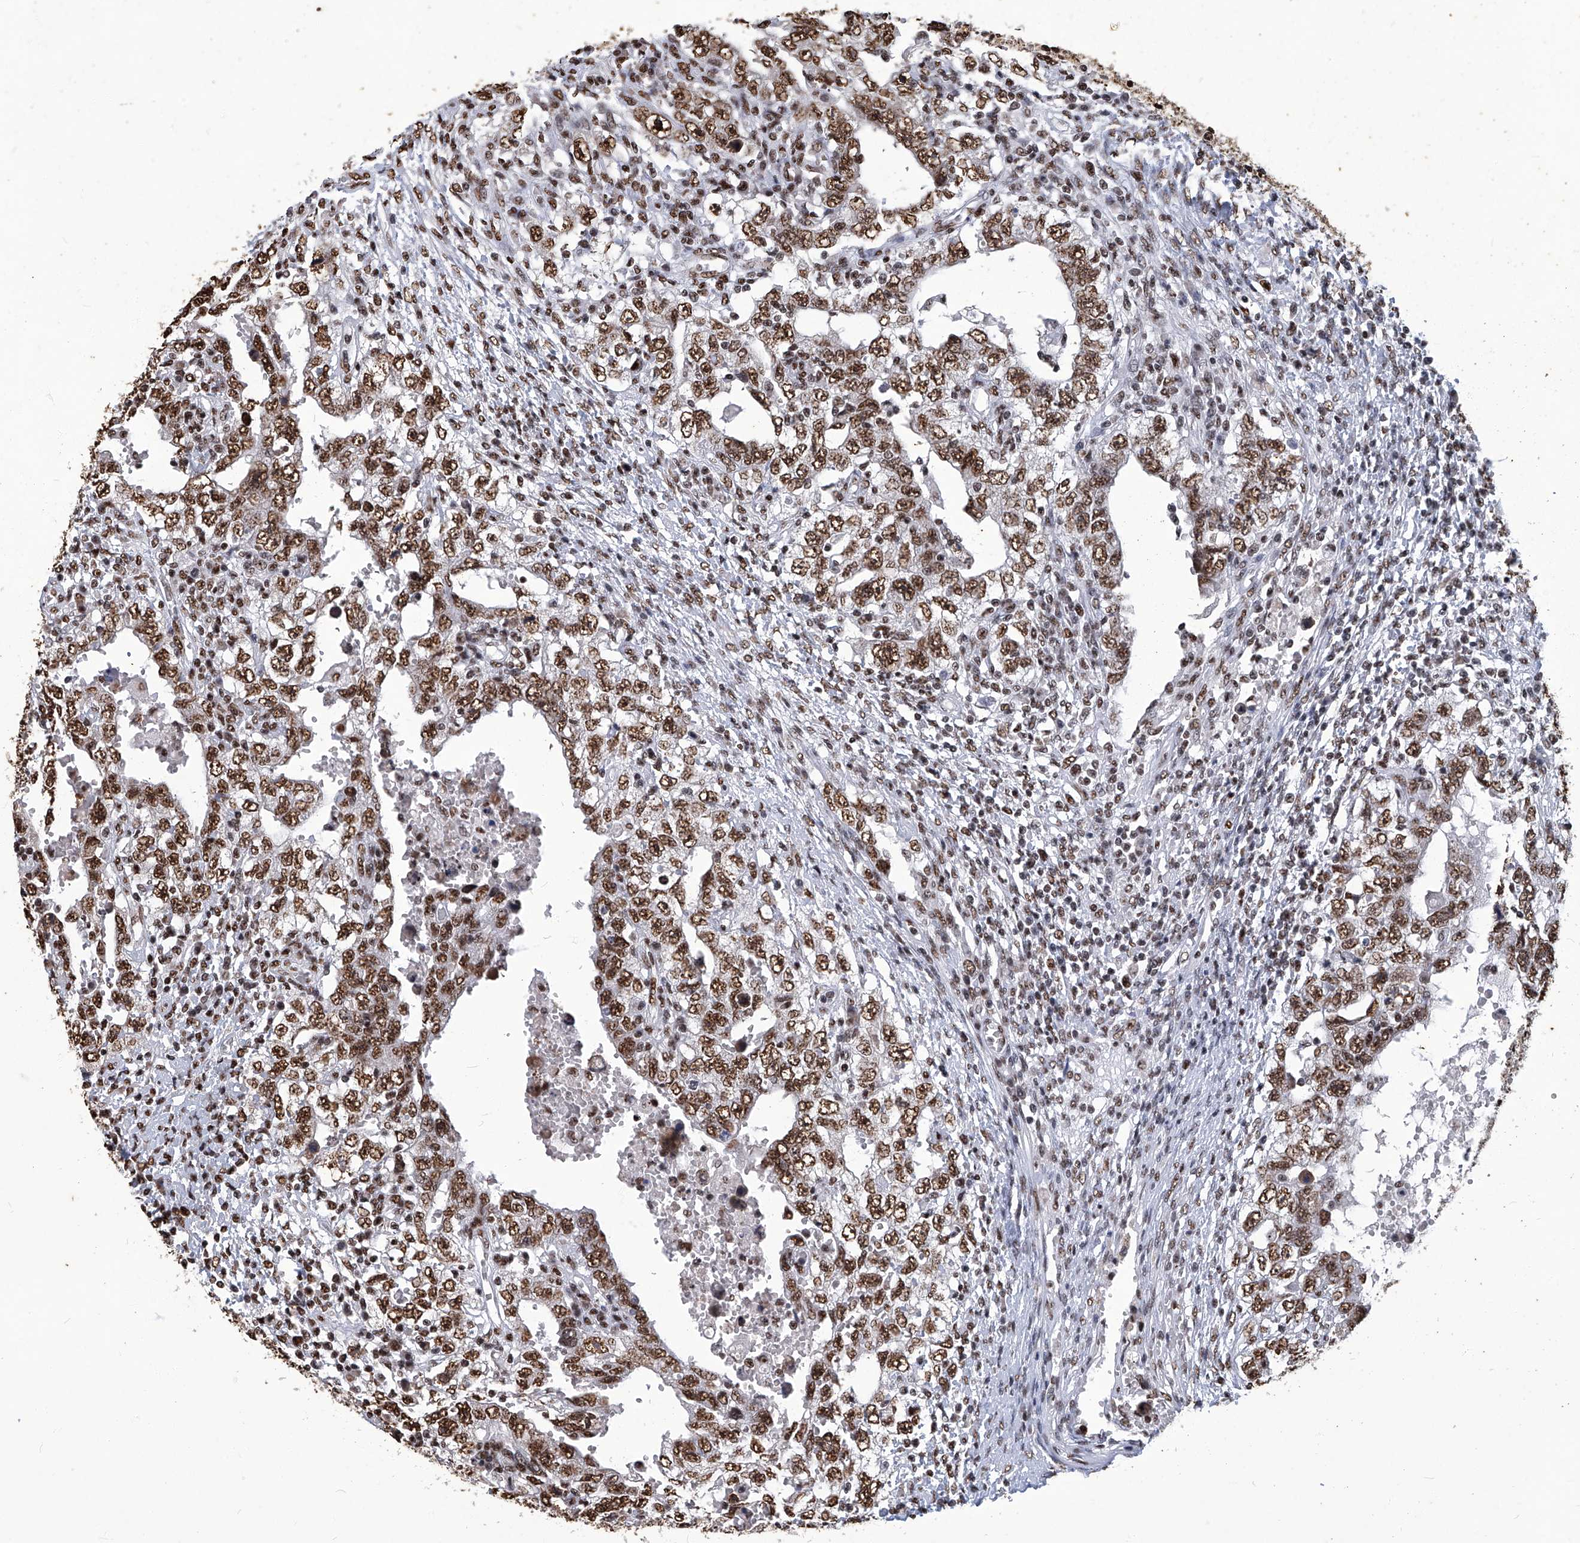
{"staining": {"intensity": "strong", "quantity": ">75%", "location": "nuclear"}, "tissue": "testis cancer", "cell_type": "Tumor cells", "image_type": "cancer", "snomed": [{"axis": "morphology", "description": "Carcinoma, Embryonal, NOS"}, {"axis": "topography", "description": "Testis"}], "caption": "Human embryonal carcinoma (testis) stained with a brown dye demonstrates strong nuclear positive staining in about >75% of tumor cells.", "gene": "HBP1", "patient": {"sex": "male", "age": 26}}